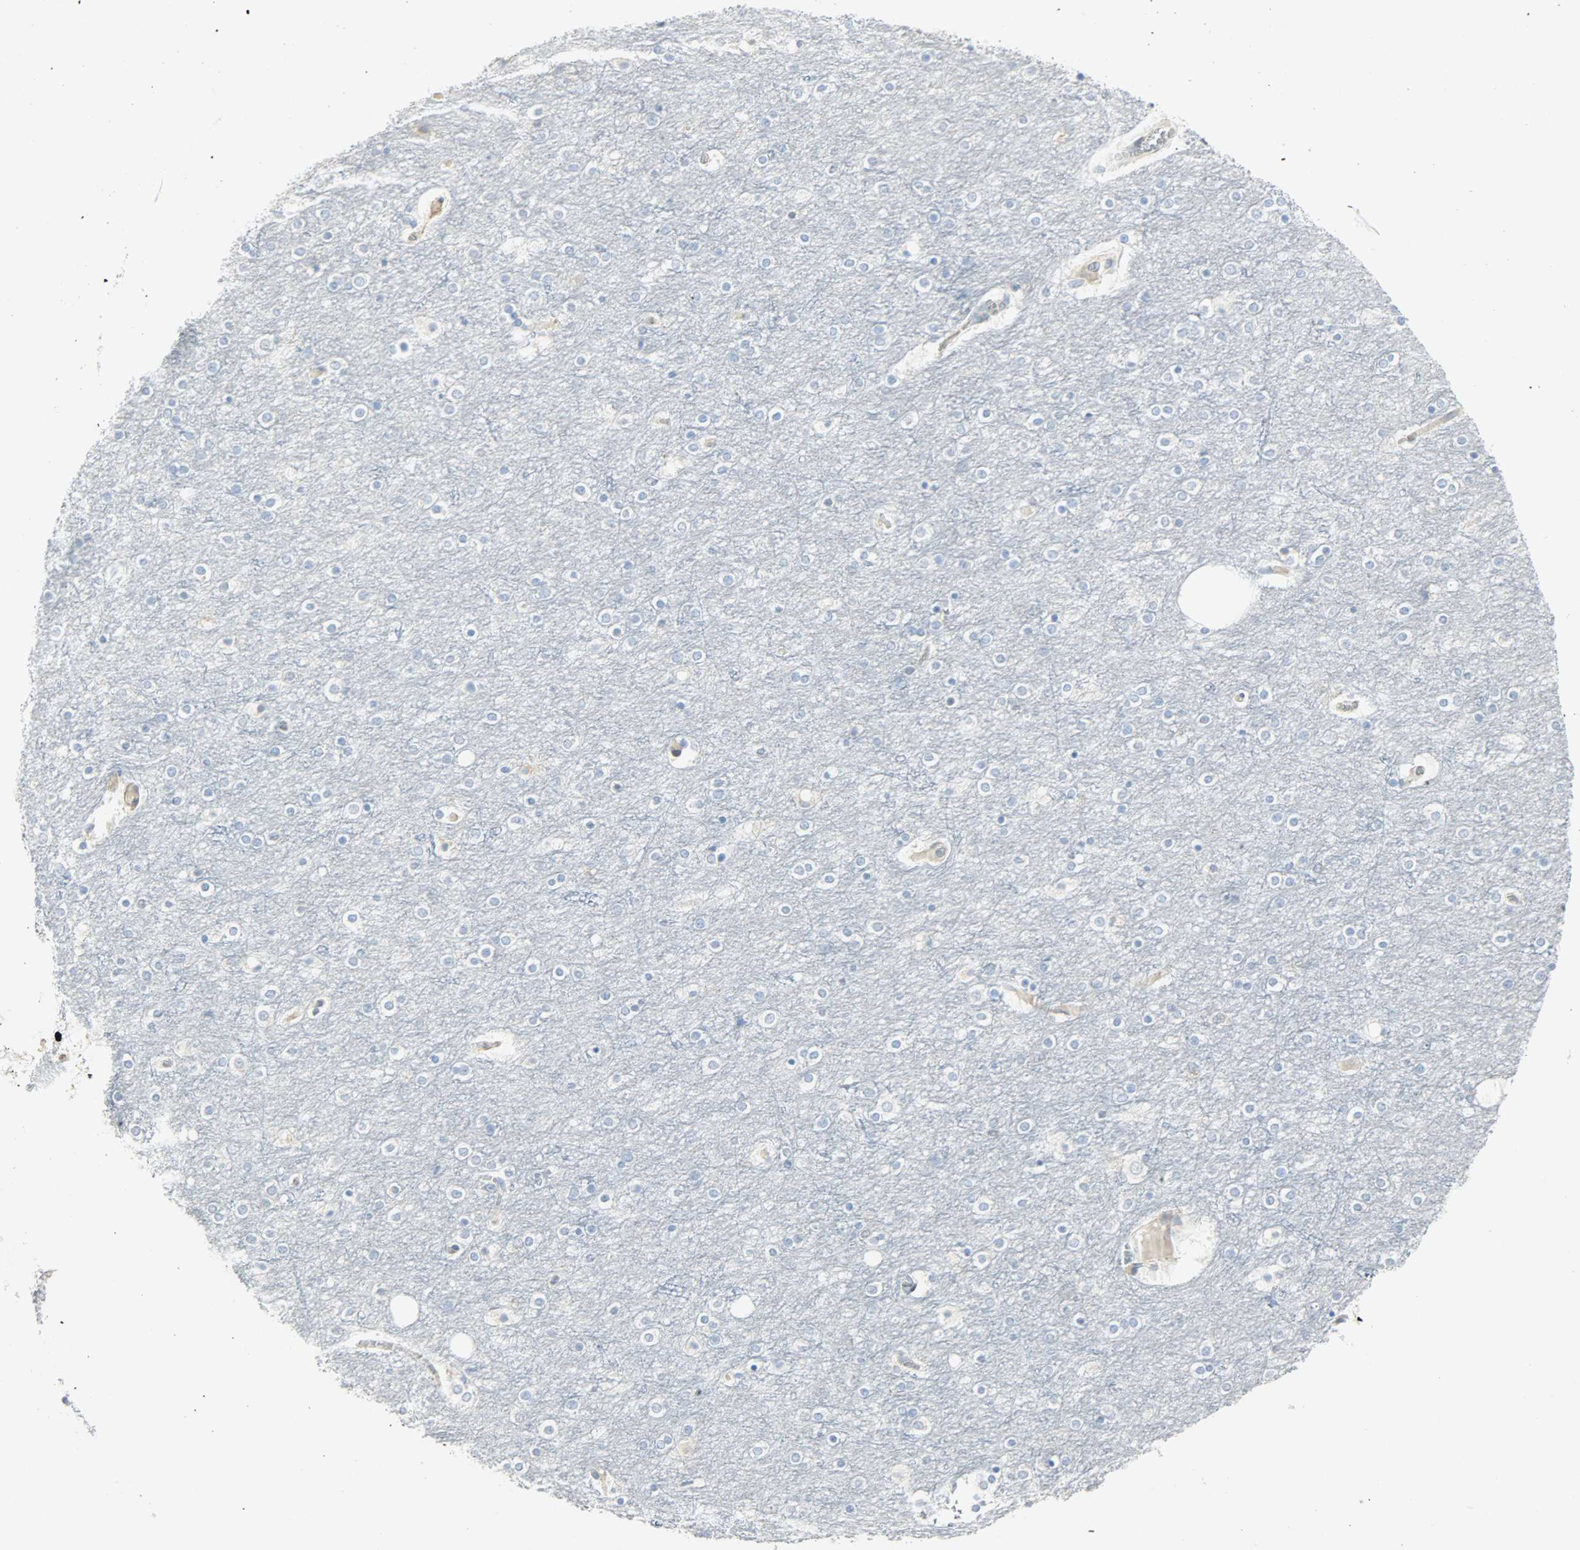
{"staining": {"intensity": "negative", "quantity": "none", "location": "none"}, "tissue": "cerebral cortex", "cell_type": "Endothelial cells", "image_type": "normal", "snomed": [{"axis": "morphology", "description": "Normal tissue, NOS"}, {"axis": "topography", "description": "Cerebral cortex"}], "caption": "Immunohistochemical staining of normal cerebral cortex shows no significant staining in endothelial cells.", "gene": "PKD2", "patient": {"sex": "female", "age": 54}}